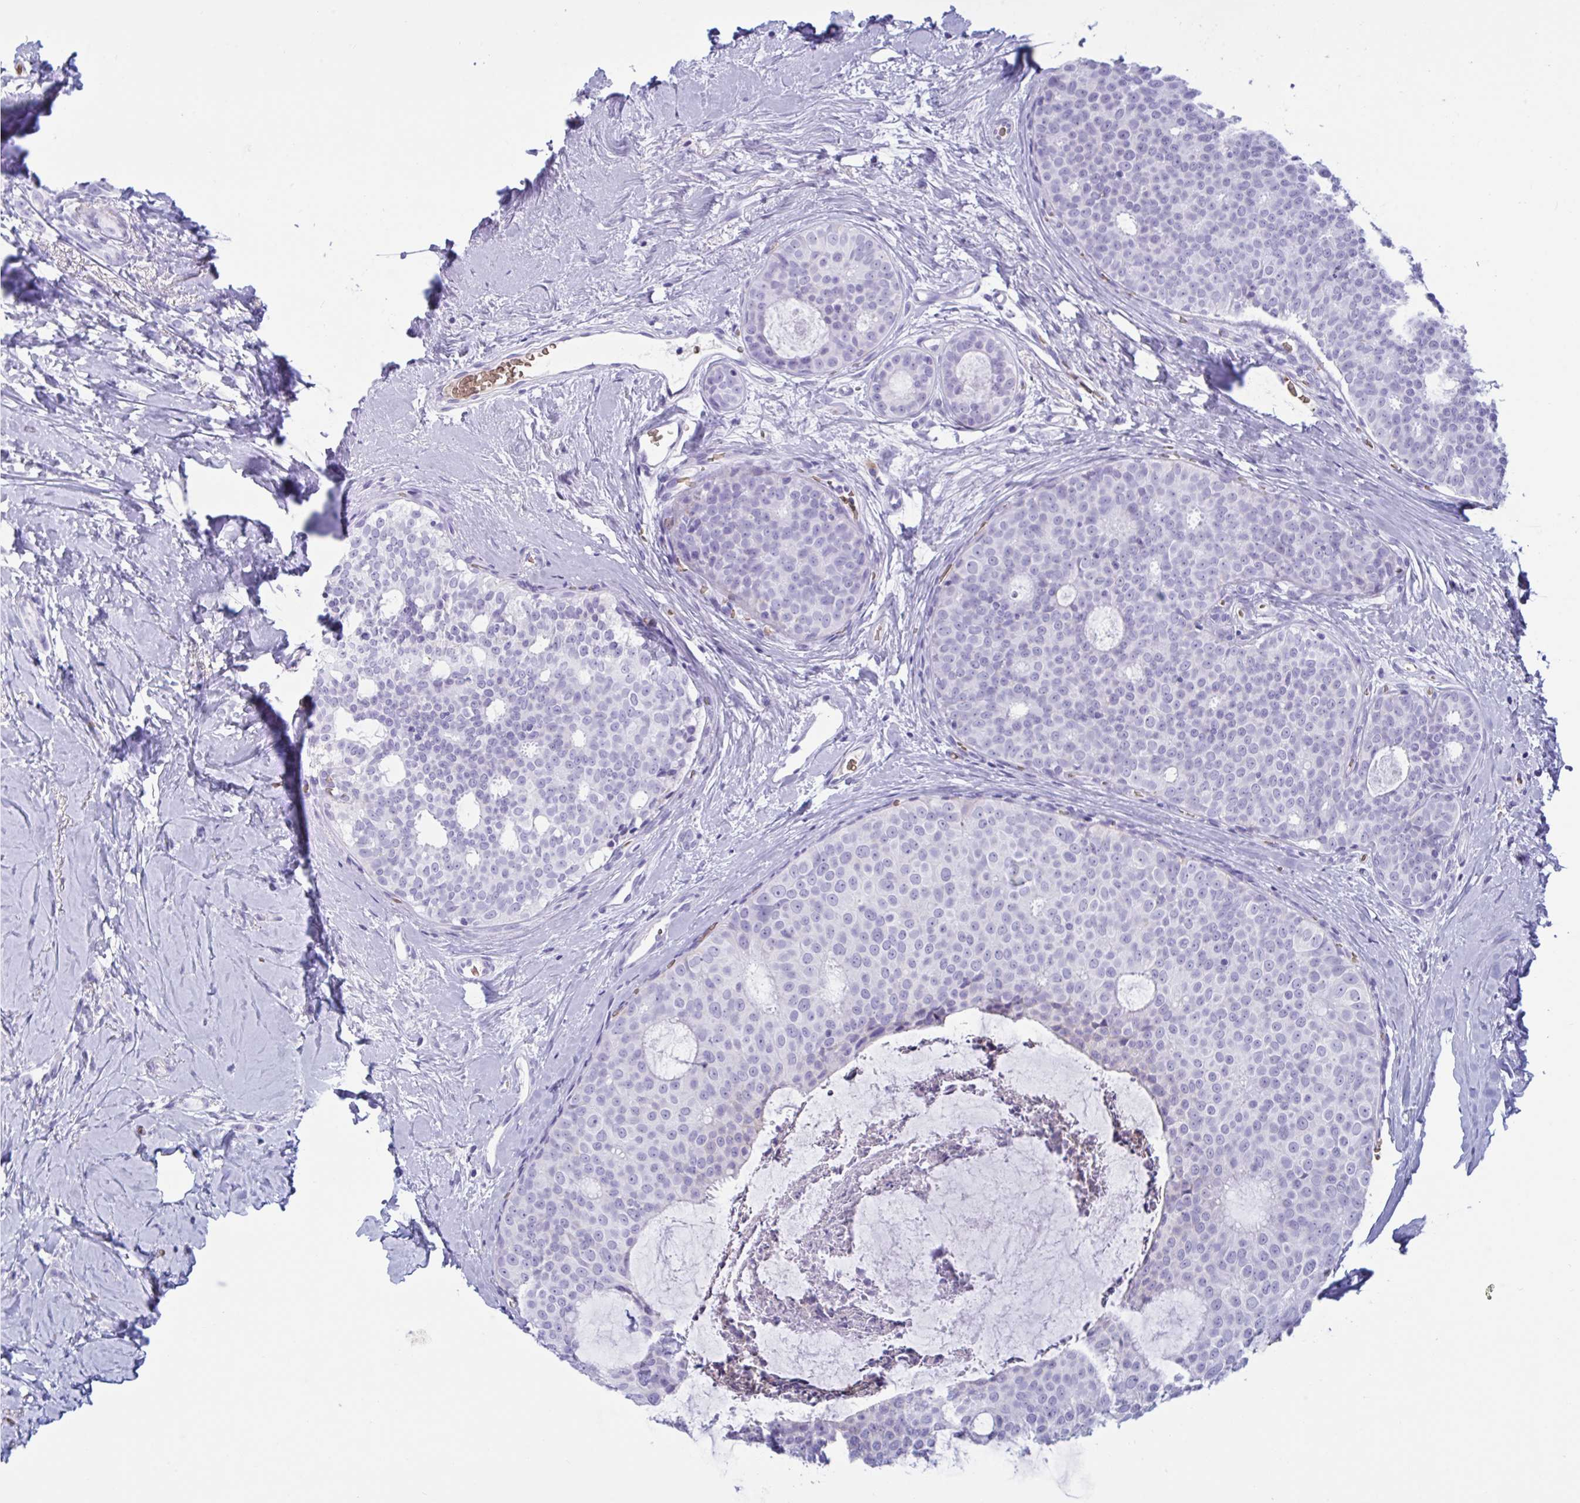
{"staining": {"intensity": "negative", "quantity": "none", "location": "none"}, "tissue": "breast cancer", "cell_type": "Tumor cells", "image_type": "cancer", "snomed": [{"axis": "morphology", "description": "Duct carcinoma"}, {"axis": "topography", "description": "Breast"}], "caption": "Breast cancer stained for a protein using IHC exhibits no staining tumor cells.", "gene": "SLC2A1", "patient": {"sex": "female", "age": 45}}